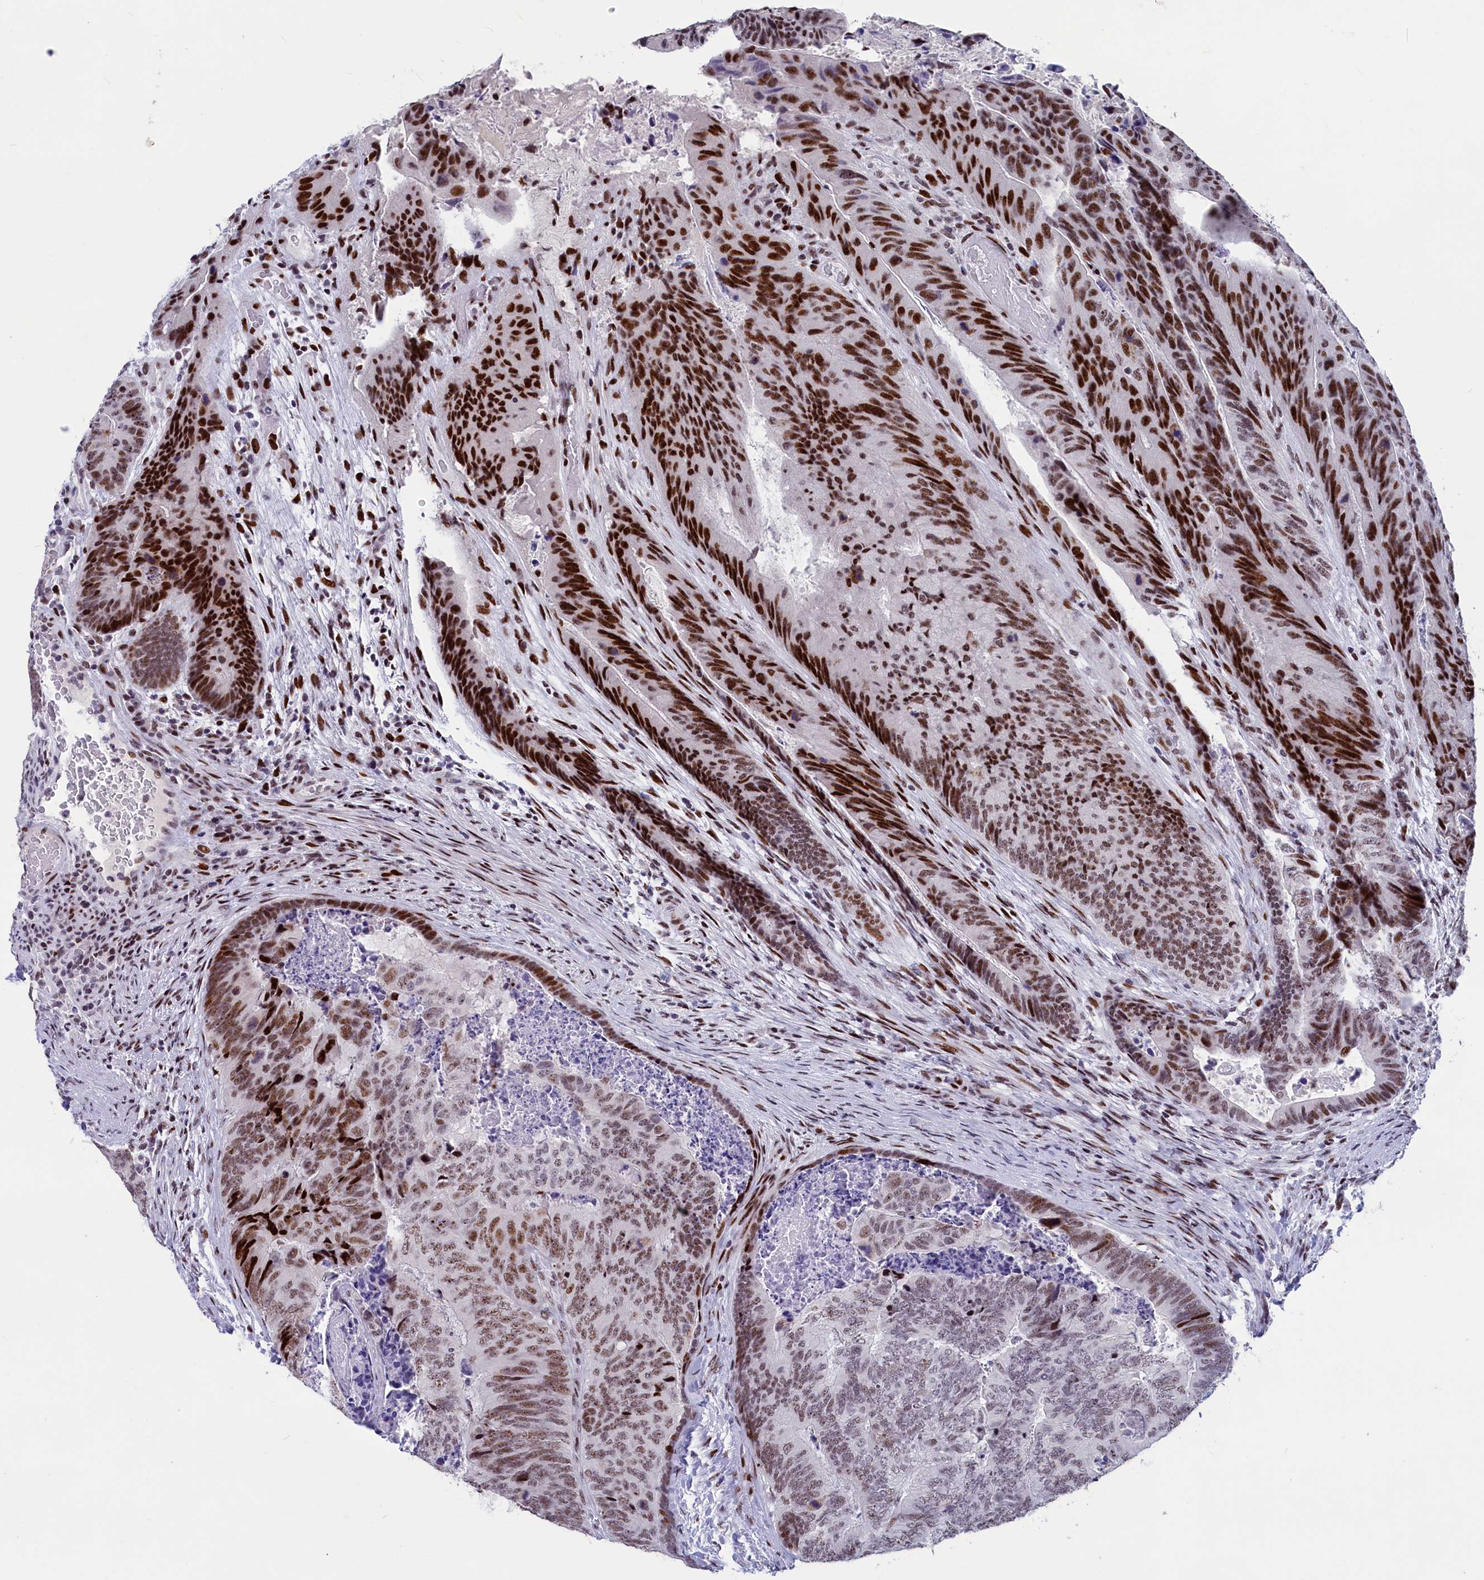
{"staining": {"intensity": "strong", "quantity": "25%-75%", "location": "nuclear"}, "tissue": "colorectal cancer", "cell_type": "Tumor cells", "image_type": "cancer", "snomed": [{"axis": "morphology", "description": "Adenocarcinoma, NOS"}, {"axis": "topography", "description": "Colon"}], "caption": "Protein expression analysis of colorectal cancer exhibits strong nuclear expression in about 25%-75% of tumor cells.", "gene": "NSA2", "patient": {"sex": "female", "age": 67}}